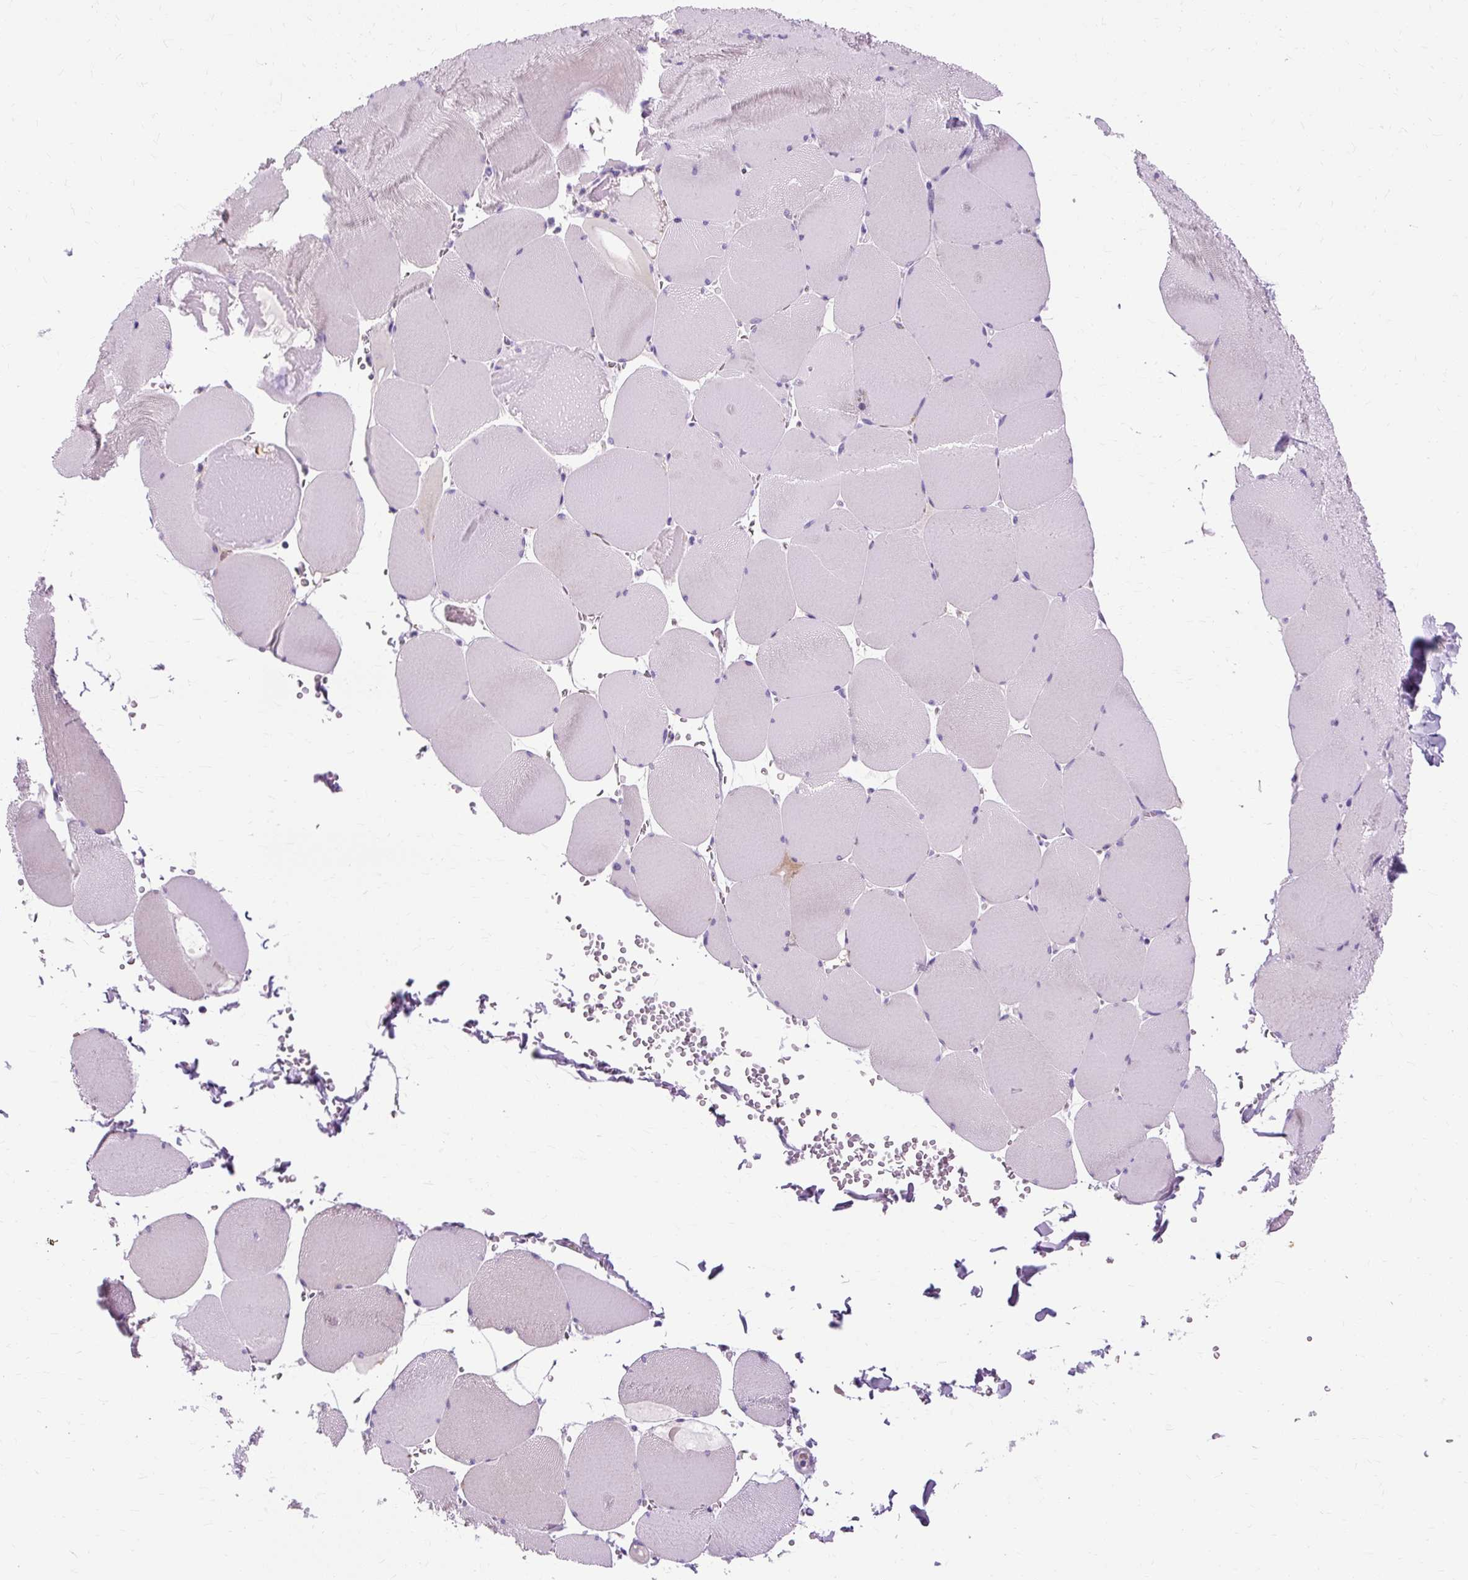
{"staining": {"intensity": "negative", "quantity": "none", "location": "none"}, "tissue": "skeletal muscle", "cell_type": "Myocytes", "image_type": "normal", "snomed": [{"axis": "morphology", "description": "Normal tissue, NOS"}, {"axis": "topography", "description": "Skeletal muscle"}, {"axis": "topography", "description": "Head-Neck"}], "caption": "Immunohistochemistry (IHC) image of normal skeletal muscle: human skeletal muscle stained with DAB (3,3'-diaminobenzidine) demonstrates no significant protein staining in myocytes.", "gene": "TMEM89", "patient": {"sex": "male", "age": 66}}